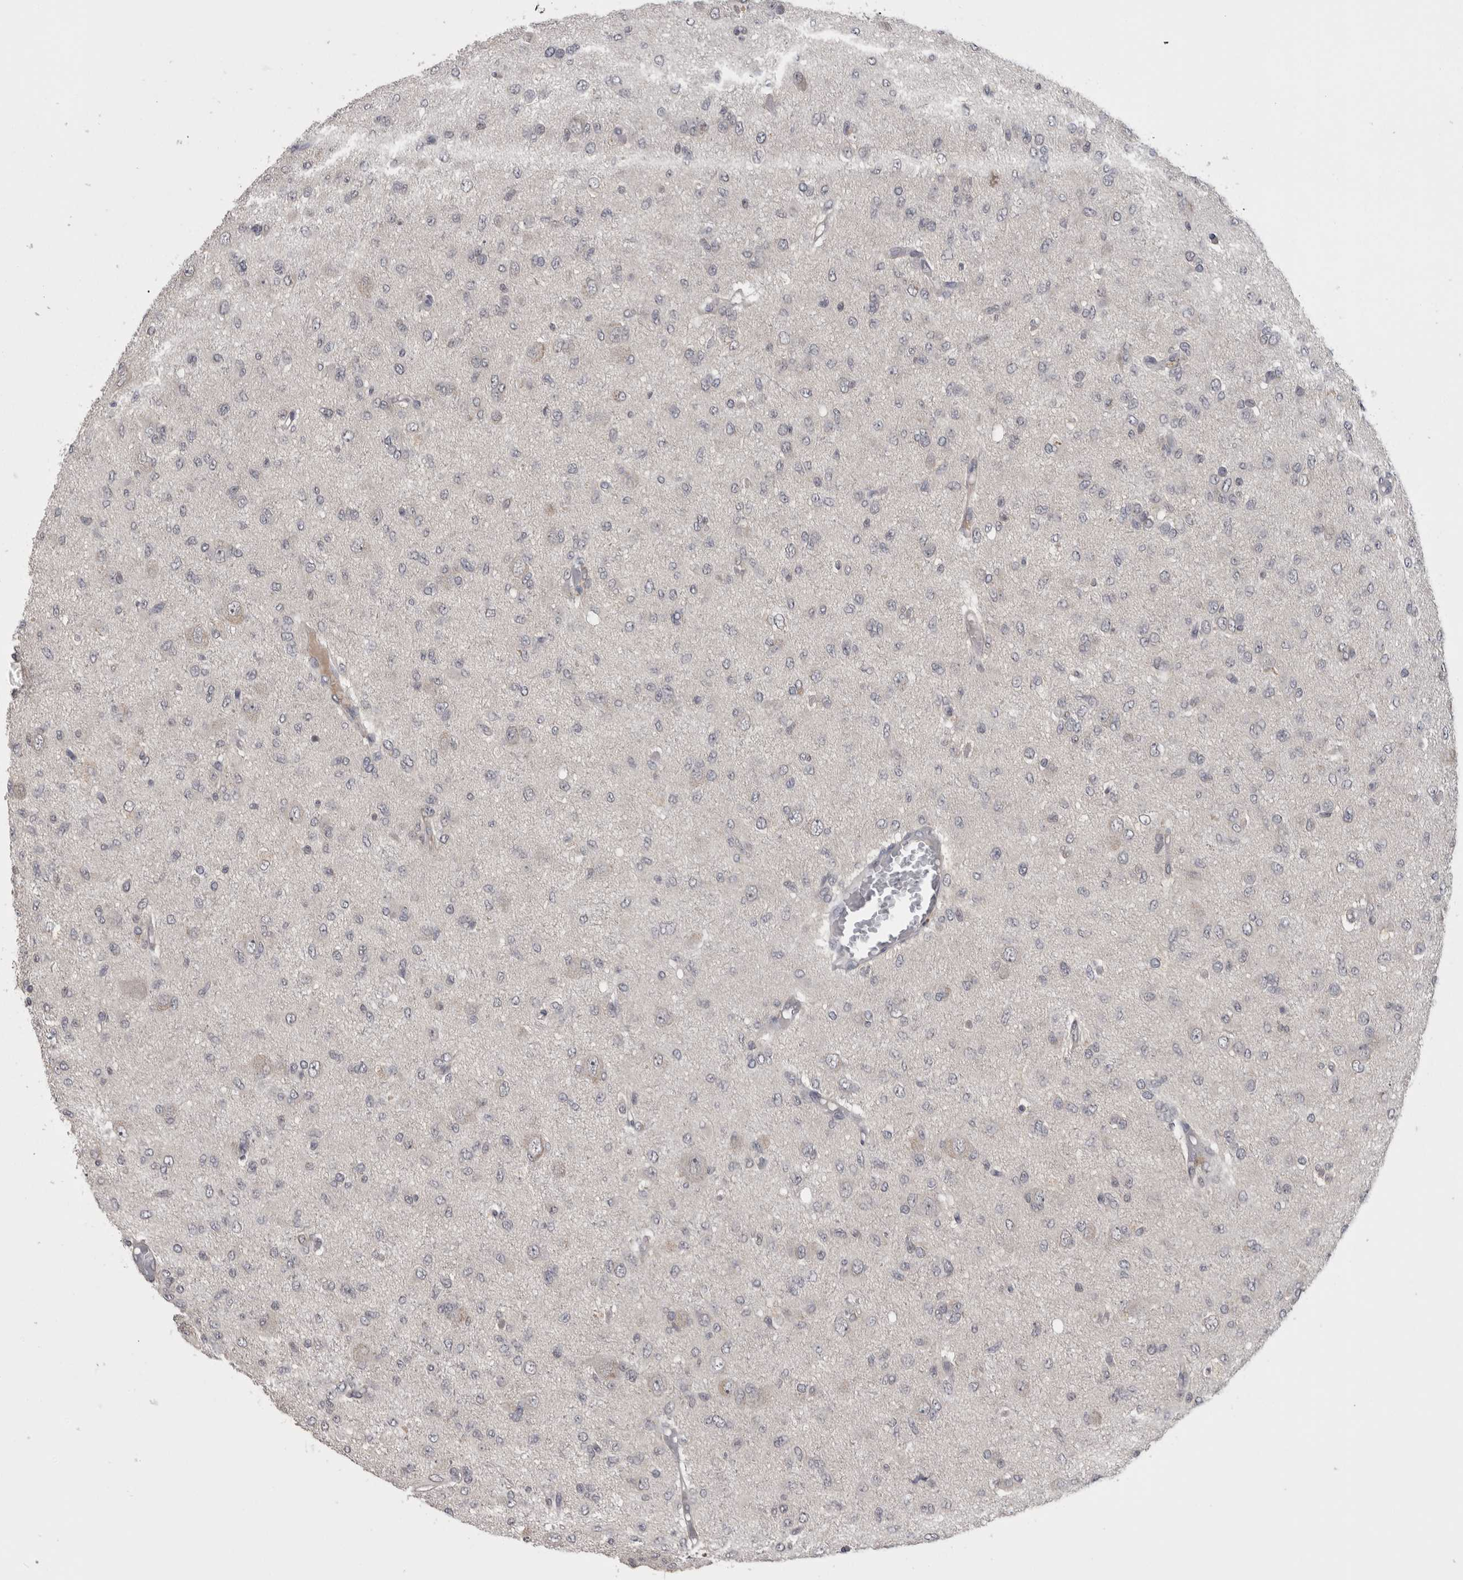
{"staining": {"intensity": "negative", "quantity": "none", "location": "none"}, "tissue": "glioma", "cell_type": "Tumor cells", "image_type": "cancer", "snomed": [{"axis": "morphology", "description": "Glioma, malignant, High grade"}, {"axis": "topography", "description": "Brain"}], "caption": "Immunohistochemistry micrograph of human high-grade glioma (malignant) stained for a protein (brown), which demonstrates no positivity in tumor cells.", "gene": "ZNF114", "patient": {"sex": "female", "age": 59}}